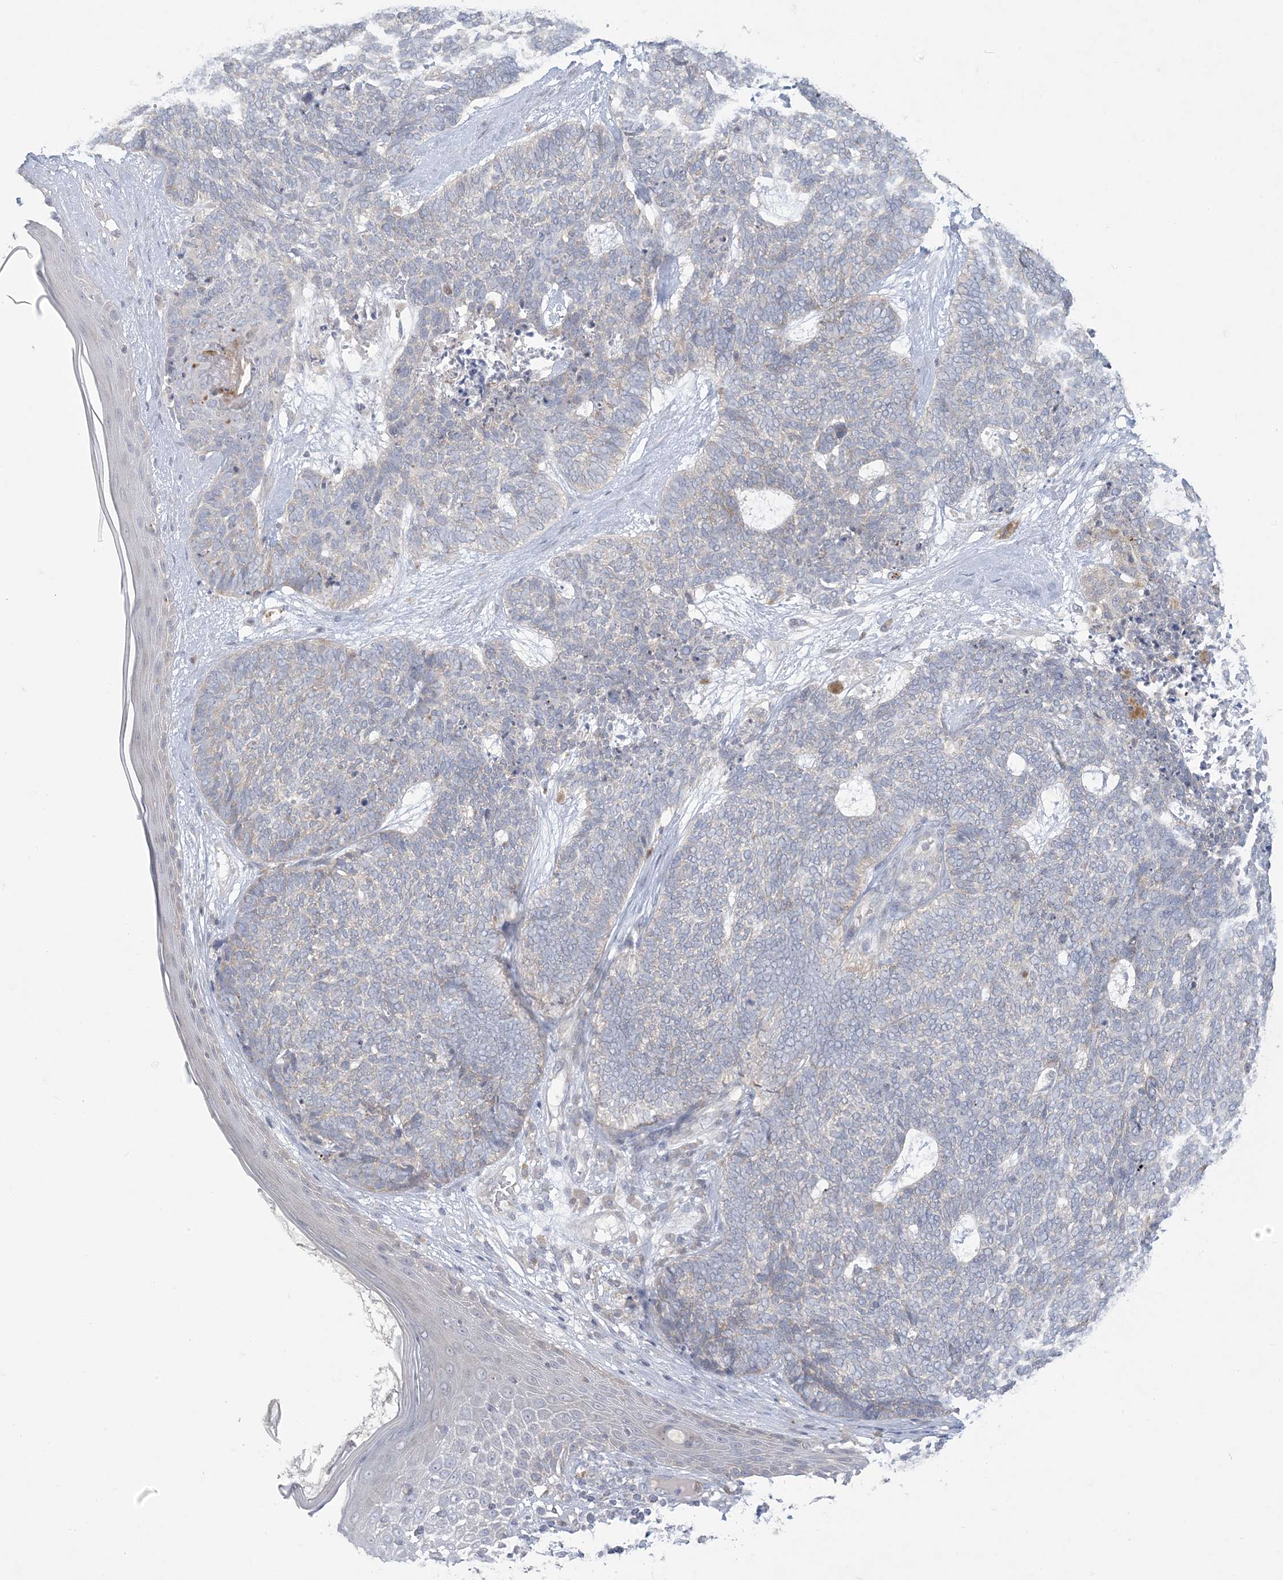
{"staining": {"intensity": "negative", "quantity": "none", "location": "none"}, "tissue": "skin cancer", "cell_type": "Tumor cells", "image_type": "cancer", "snomed": [{"axis": "morphology", "description": "Basal cell carcinoma"}, {"axis": "topography", "description": "Skin"}], "caption": "This is a micrograph of immunohistochemistry staining of skin basal cell carcinoma, which shows no positivity in tumor cells.", "gene": "KIF3A", "patient": {"sex": "female", "age": 84}}